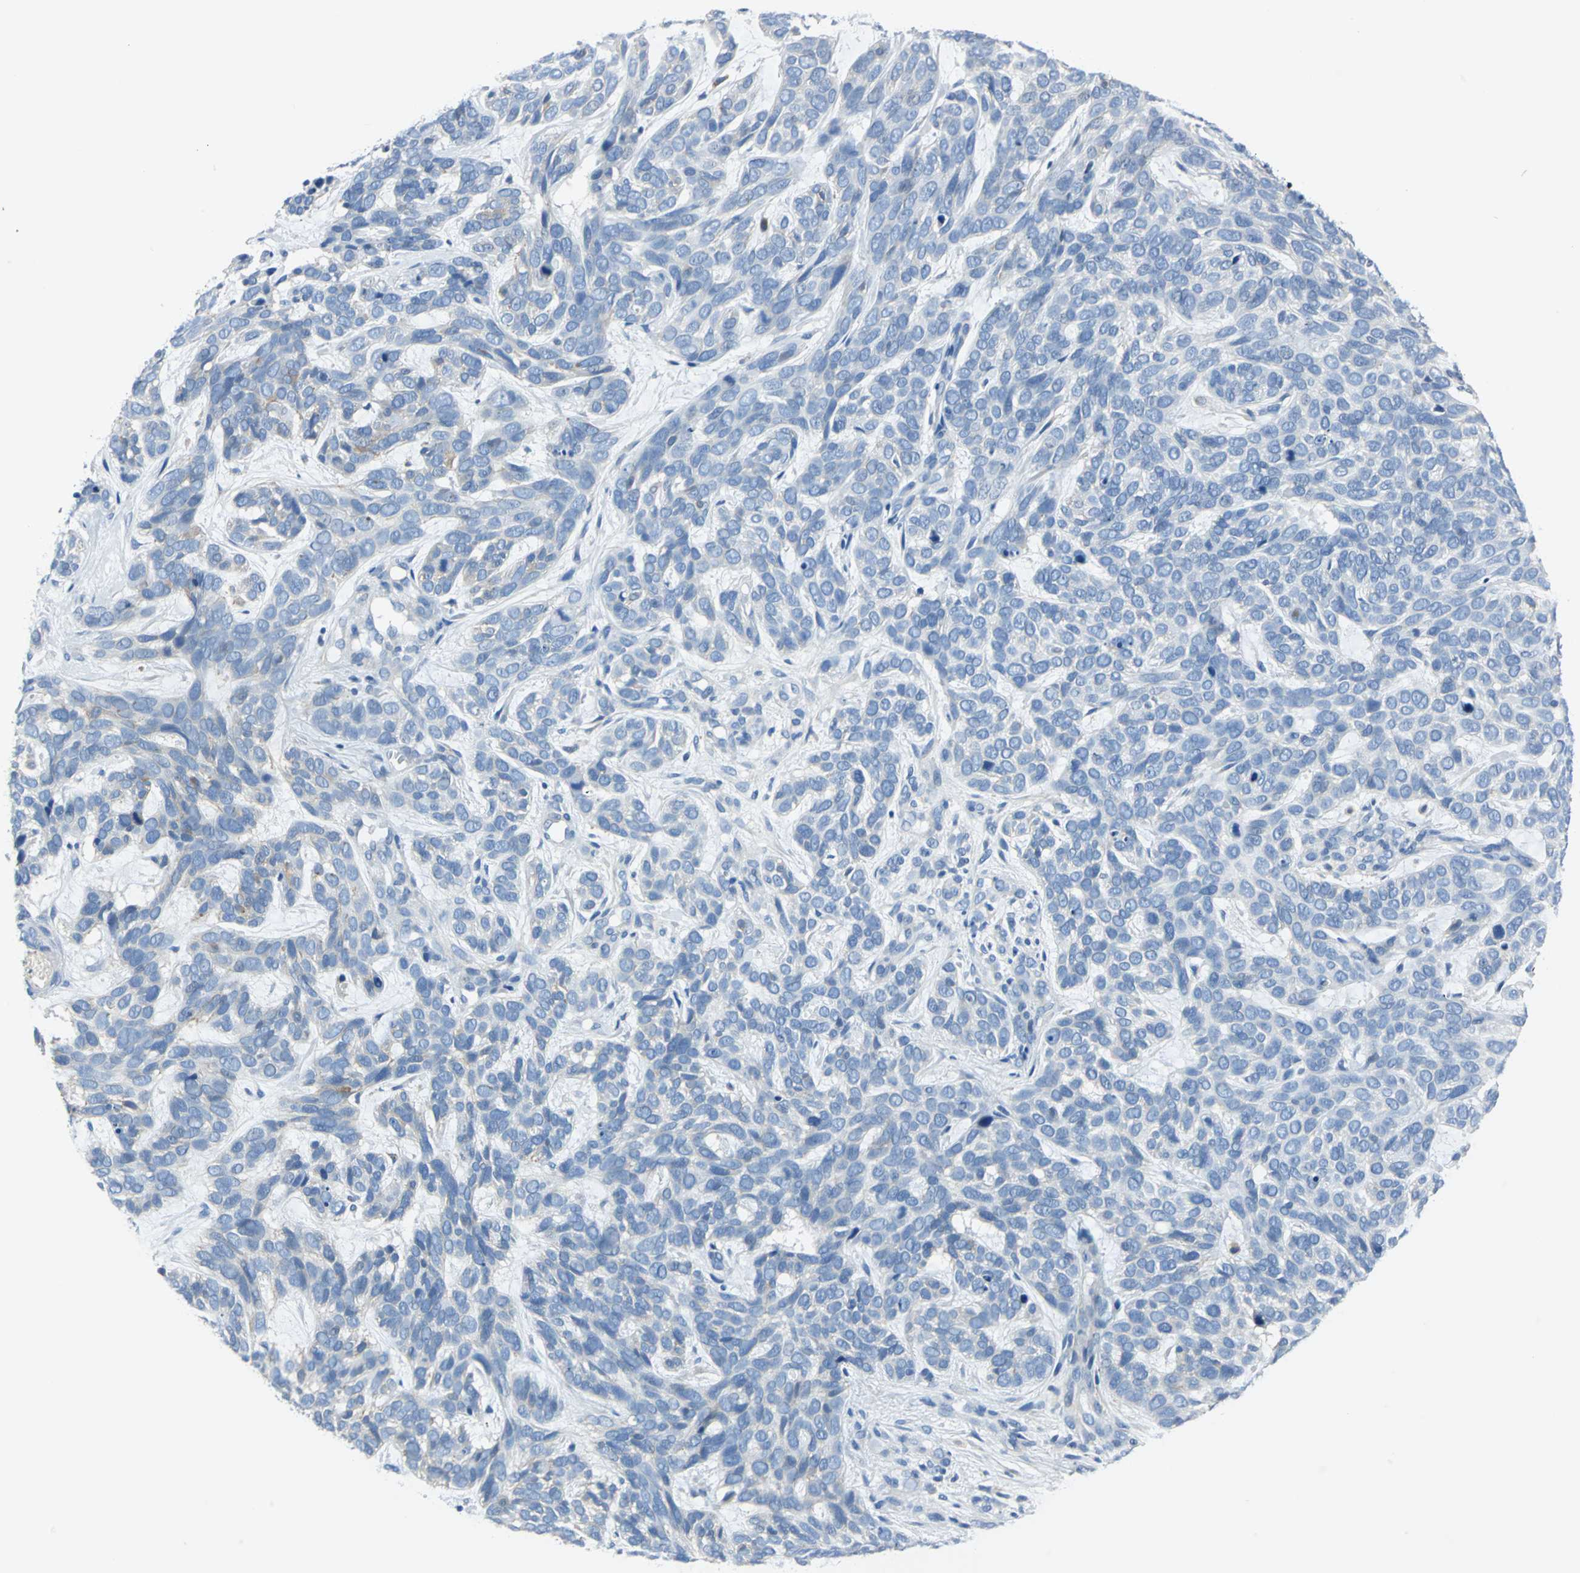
{"staining": {"intensity": "negative", "quantity": "none", "location": "none"}, "tissue": "skin cancer", "cell_type": "Tumor cells", "image_type": "cancer", "snomed": [{"axis": "morphology", "description": "Basal cell carcinoma"}, {"axis": "topography", "description": "Skin"}], "caption": "High magnification brightfield microscopy of basal cell carcinoma (skin) stained with DAB (brown) and counterstained with hematoxylin (blue): tumor cells show no significant positivity.", "gene": "AKAP12", "patient": {"sex": "male", "age": 87}}